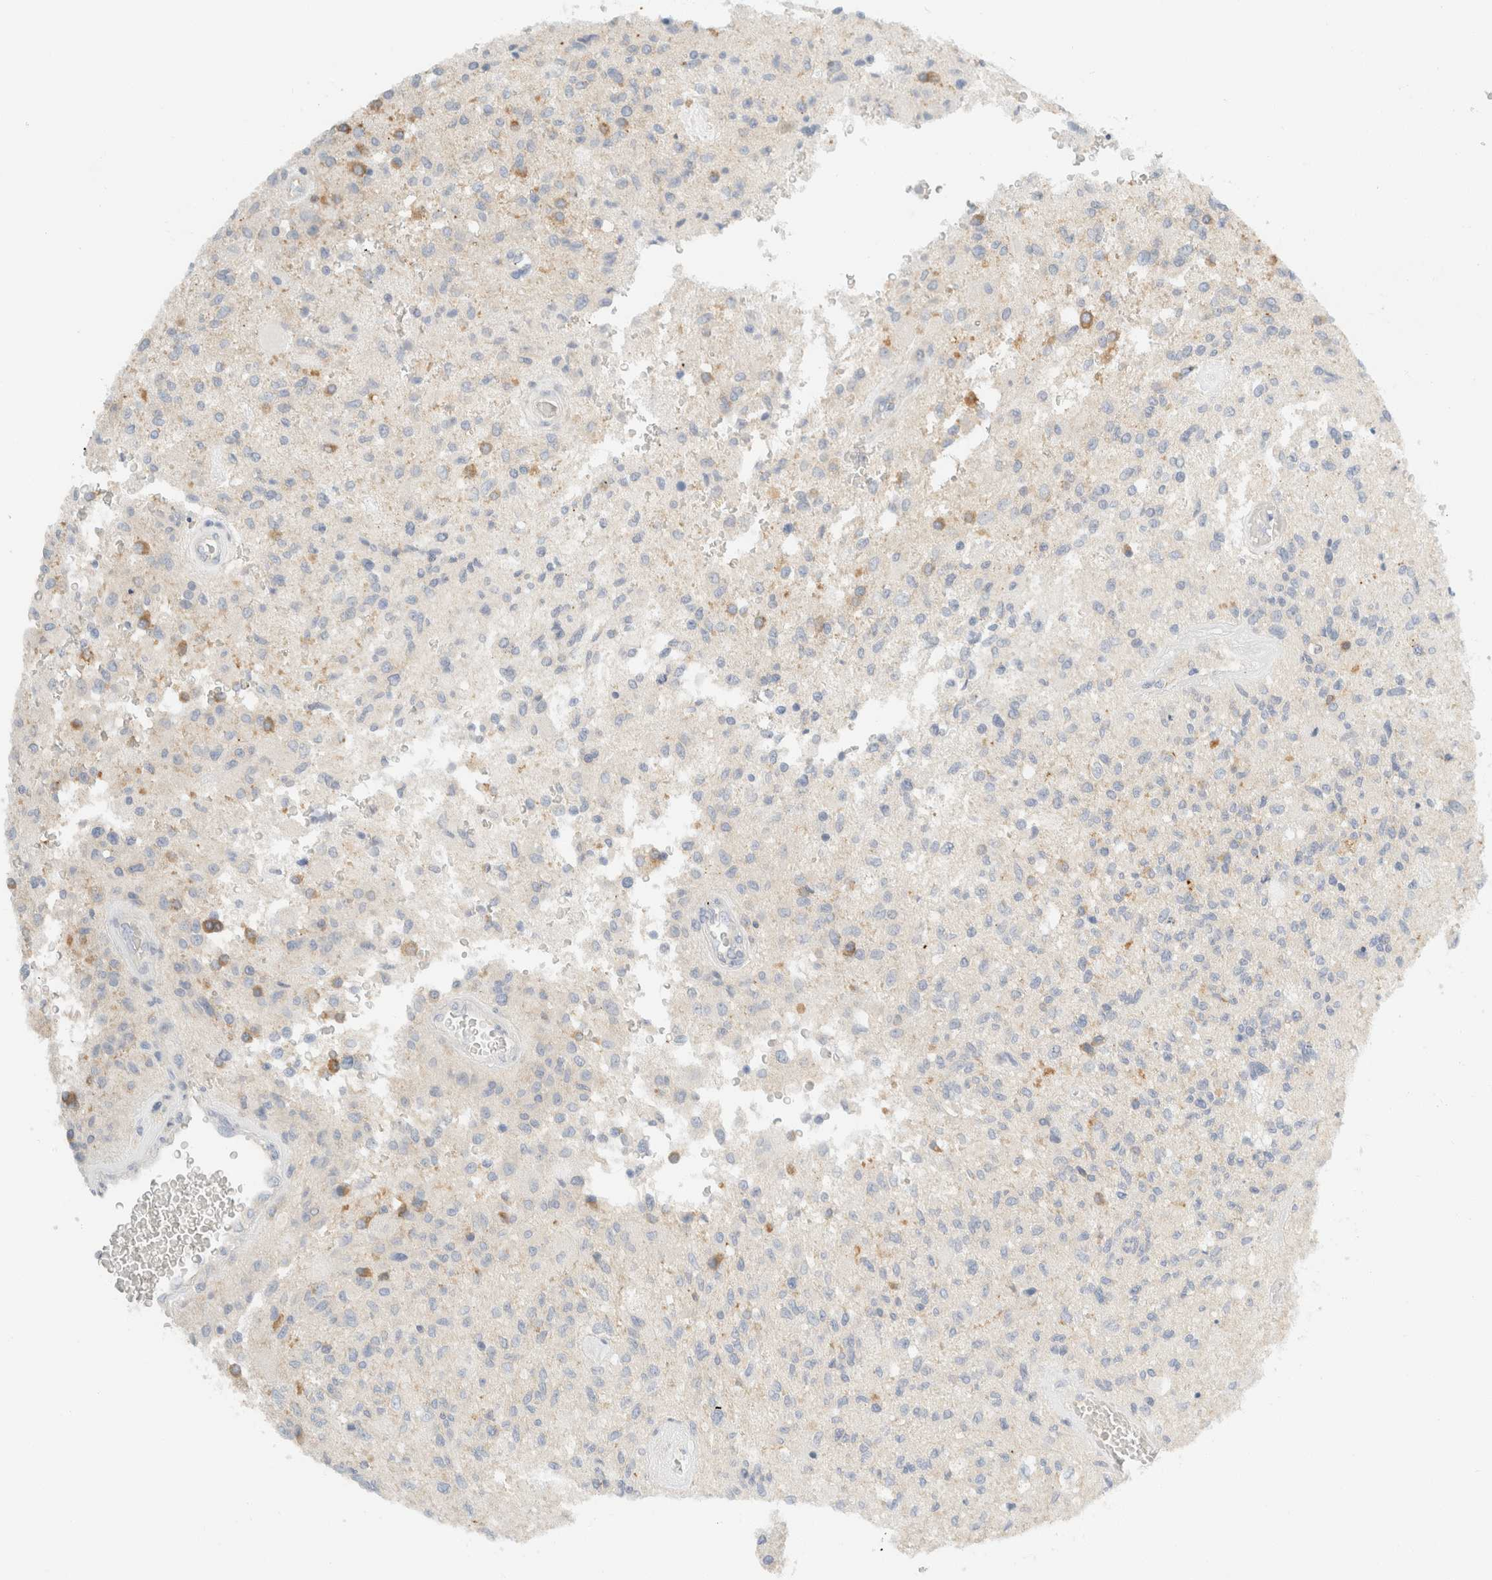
{"staining": {"intensity": "negative", "quantity": "none", "location": "none"}, "tissue": "glioma", "cell_type": "Tumor cells", "image_type": "cancer", "snomed": [{"axis": "morphology", "description": "Normal tissue, NOS"}, {"axis": "morphology", "description": "Glioma, malignant, High grade"}, {"axis": "topography", "description": "Cerebral cortex"}], "caption": "High power microscopy photomicrograph of an IHC micrograph of glioma, revealing no significant staining in tumor cells. (DAB (3,3'-diaminobenzidine) immunohistochemistry visualized using brightfield microscopy, high magnification).", "gene": "SH3GLB2", "patient": {"sex": "male", "age": 77}}